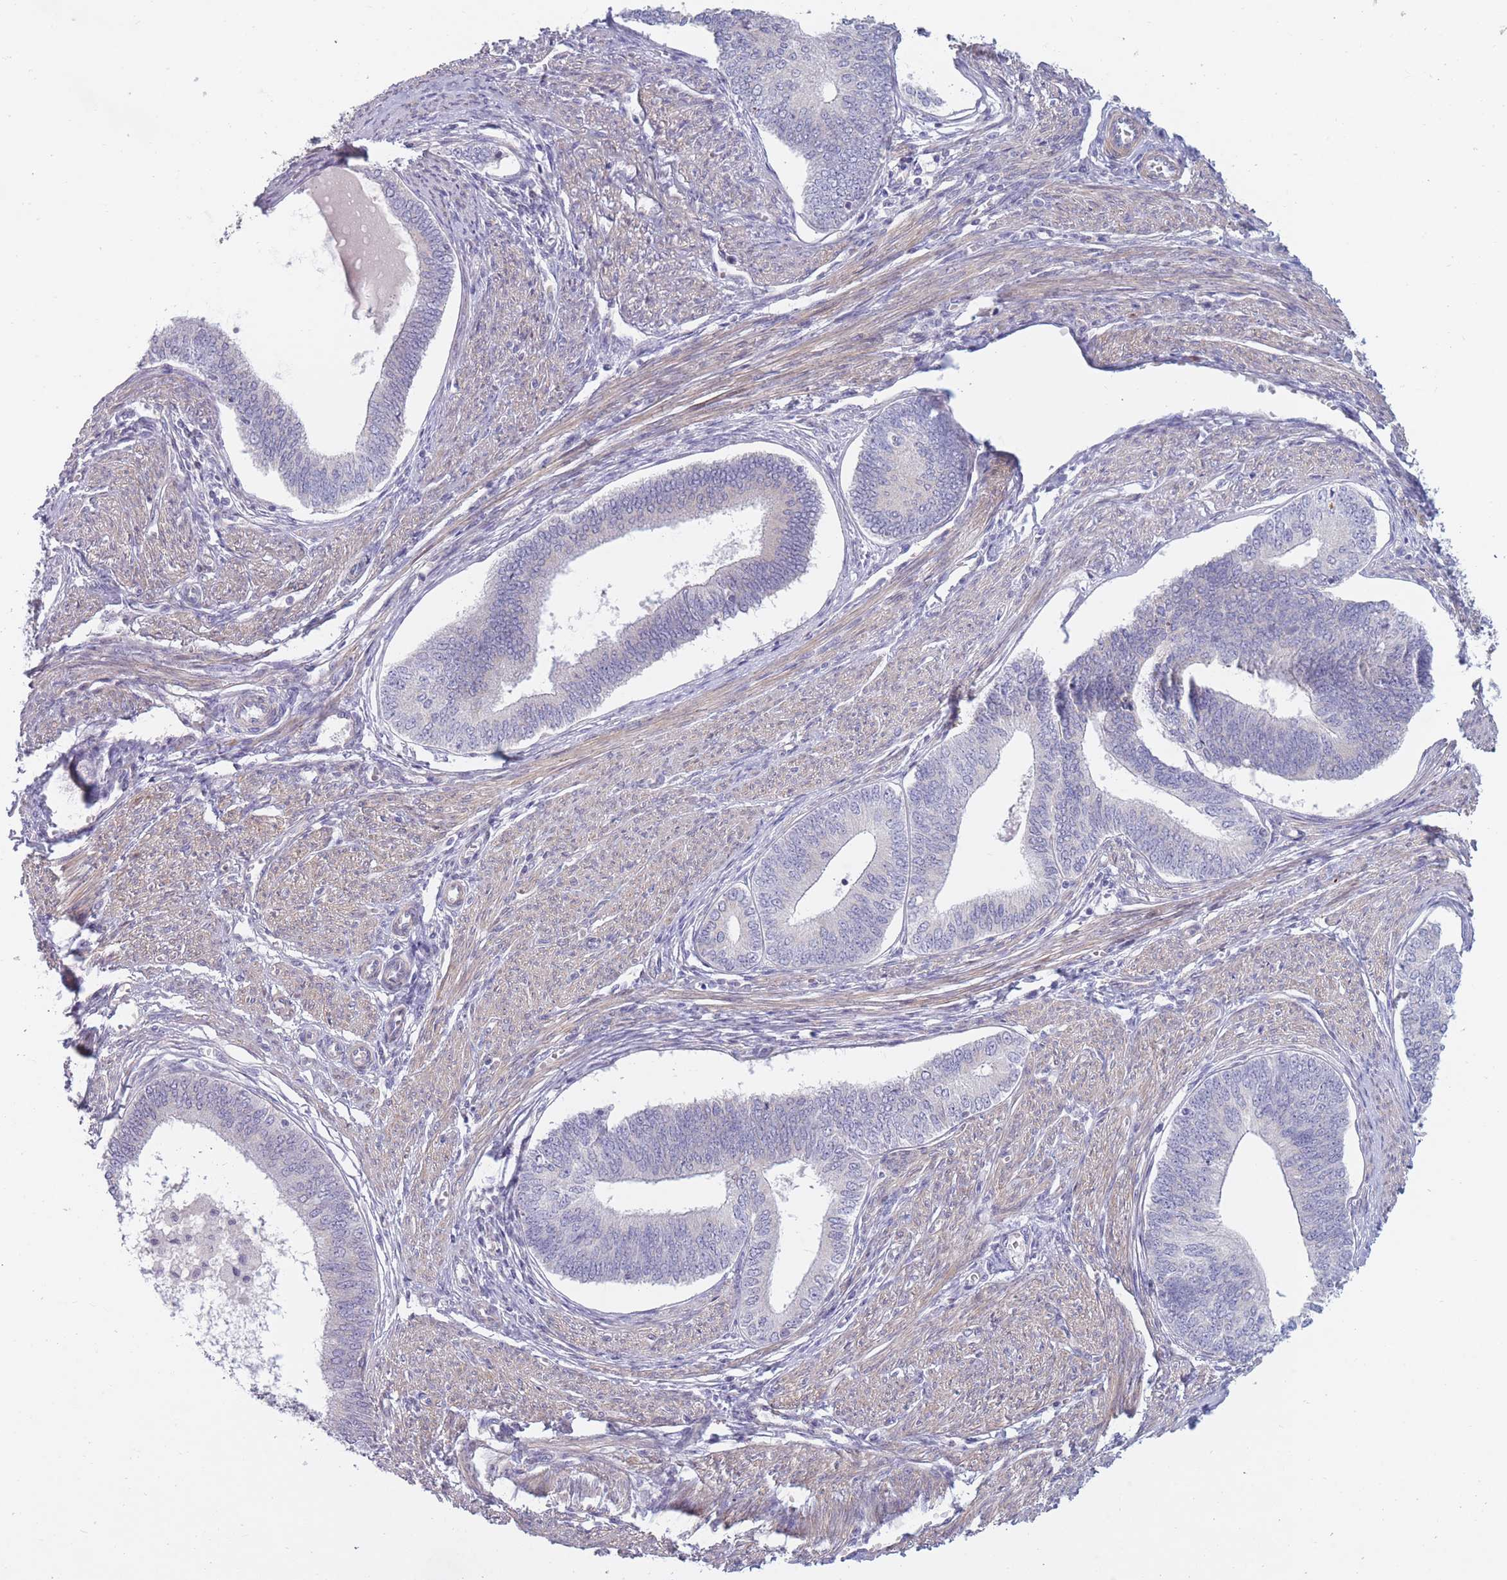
{"staining": {"intensity": "negative", "quantity": "none", "location": "none"}, "tissue": "endometrial cancer", "cell_type": "Tumor cells", "image_type": "cancer", "snomed": [{"axis": "morphology", "description": "Adenocarcinoma, NOS"}, {"axis": "topography", "description": "Endometrium"}], "caption": "This is an immunohistochemistry photomicrograph of adenocarcinoma (endometrial). There is no positivity in tumor cells.", "gene": "CCNQ", "patient": {"sex": "female", "age": 68}}